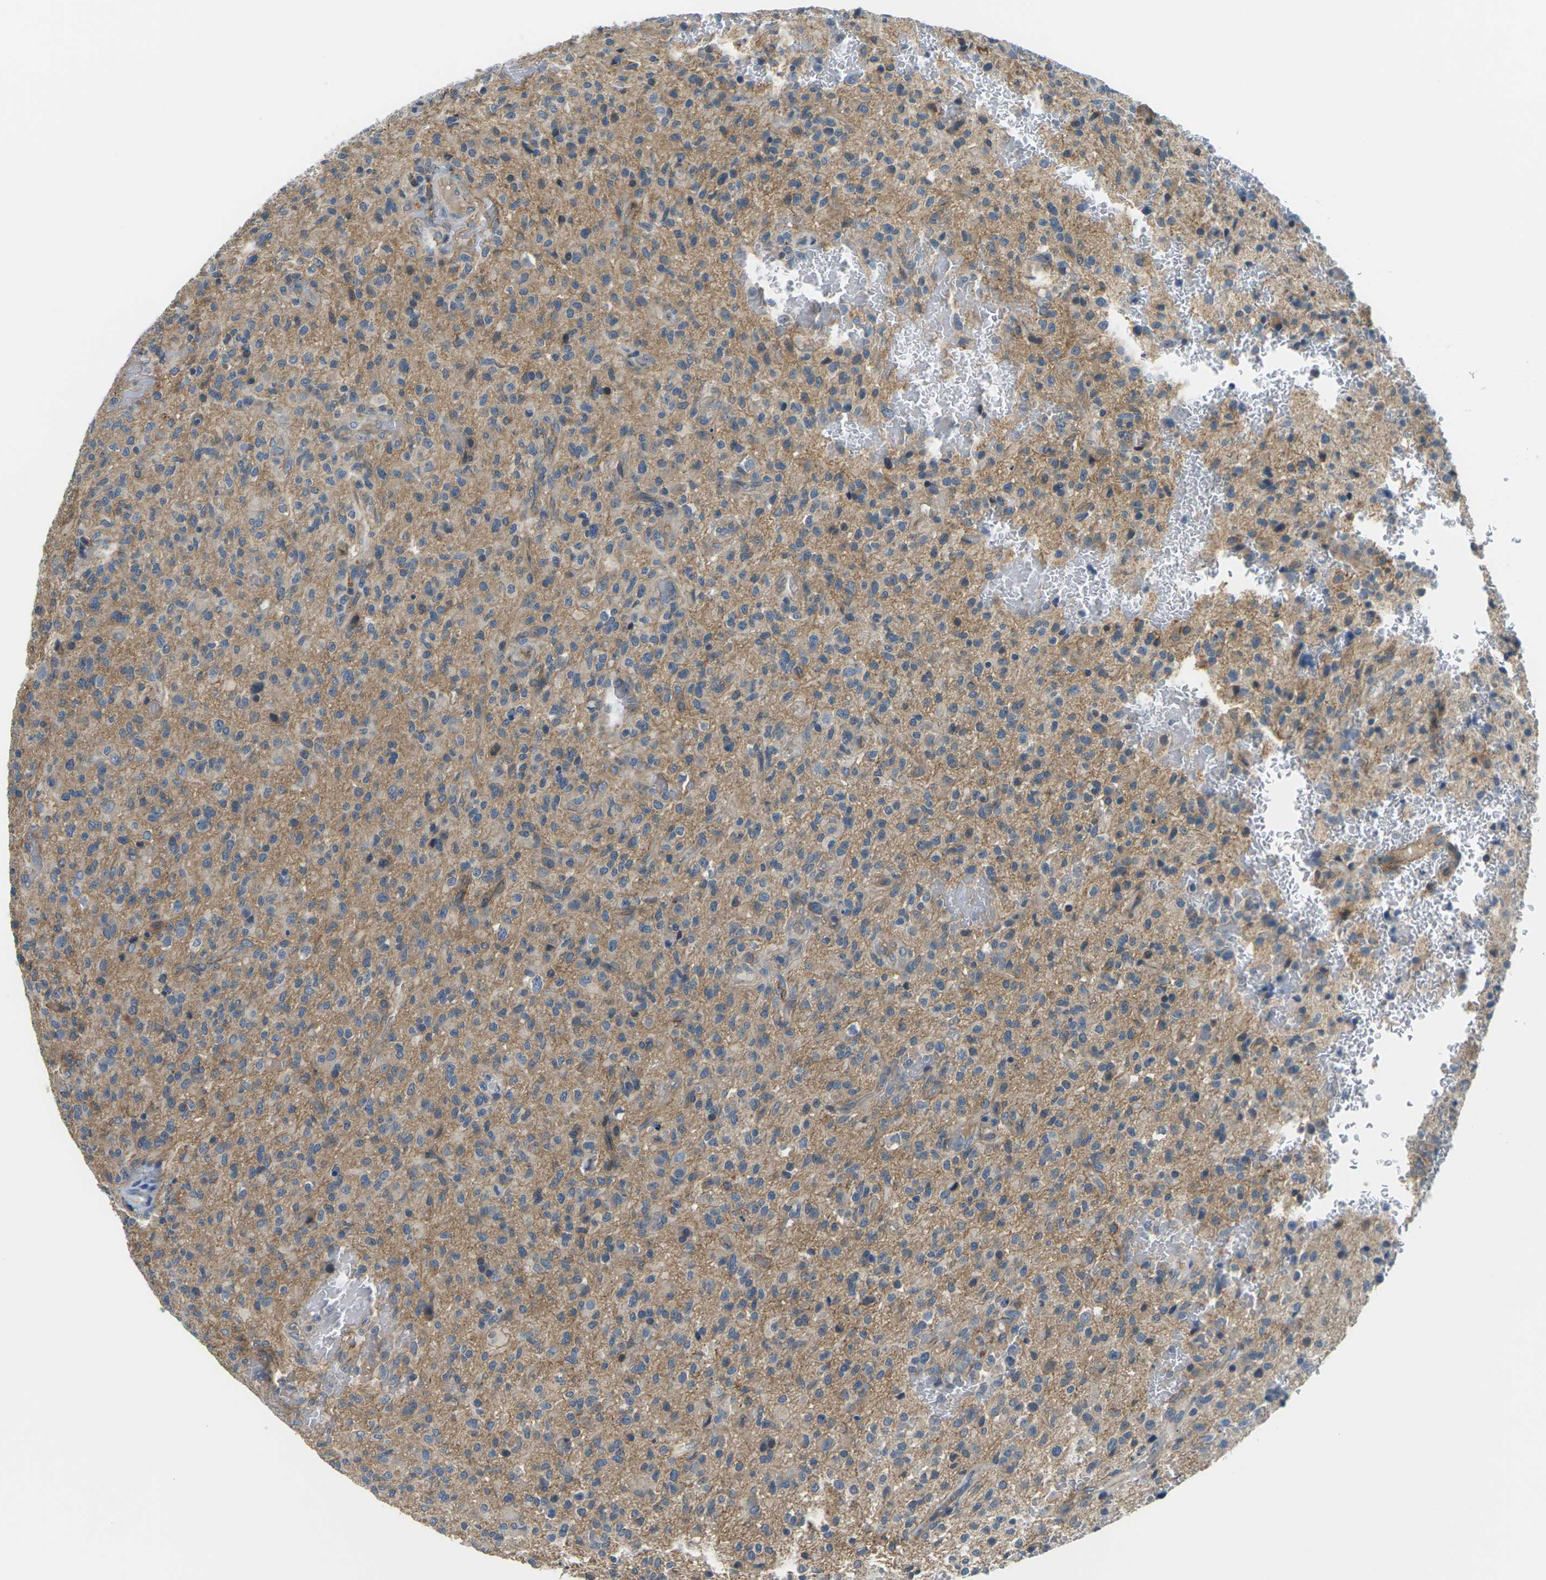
{"staining": {"intensity": "moderate", "quantity": "<25%", "location": "cytoplasmic/membranous"}, "tissue": "glioma", "cell_type": "Tumor cells", "image_type": "cancer", "snomed": [{"axis": "morphology", "description": "Glioma, malignant, High grade"}, {"axis": "topography", "description": "Brain"}], "caption": "Protein expression by immunohistochemistry (IHC) shows moderate cytoplasmic/membranous expression in about <25% of tumor cells in malignant high-grade glioma. Using DAB (3,3'-diaminobenzidine) (brown) and hematoxylin (blue) stains, captured at high magnification using brightfield microscopy.", "gene": "SLC13A3", "patient": {"sex": "male", "age": 71}}